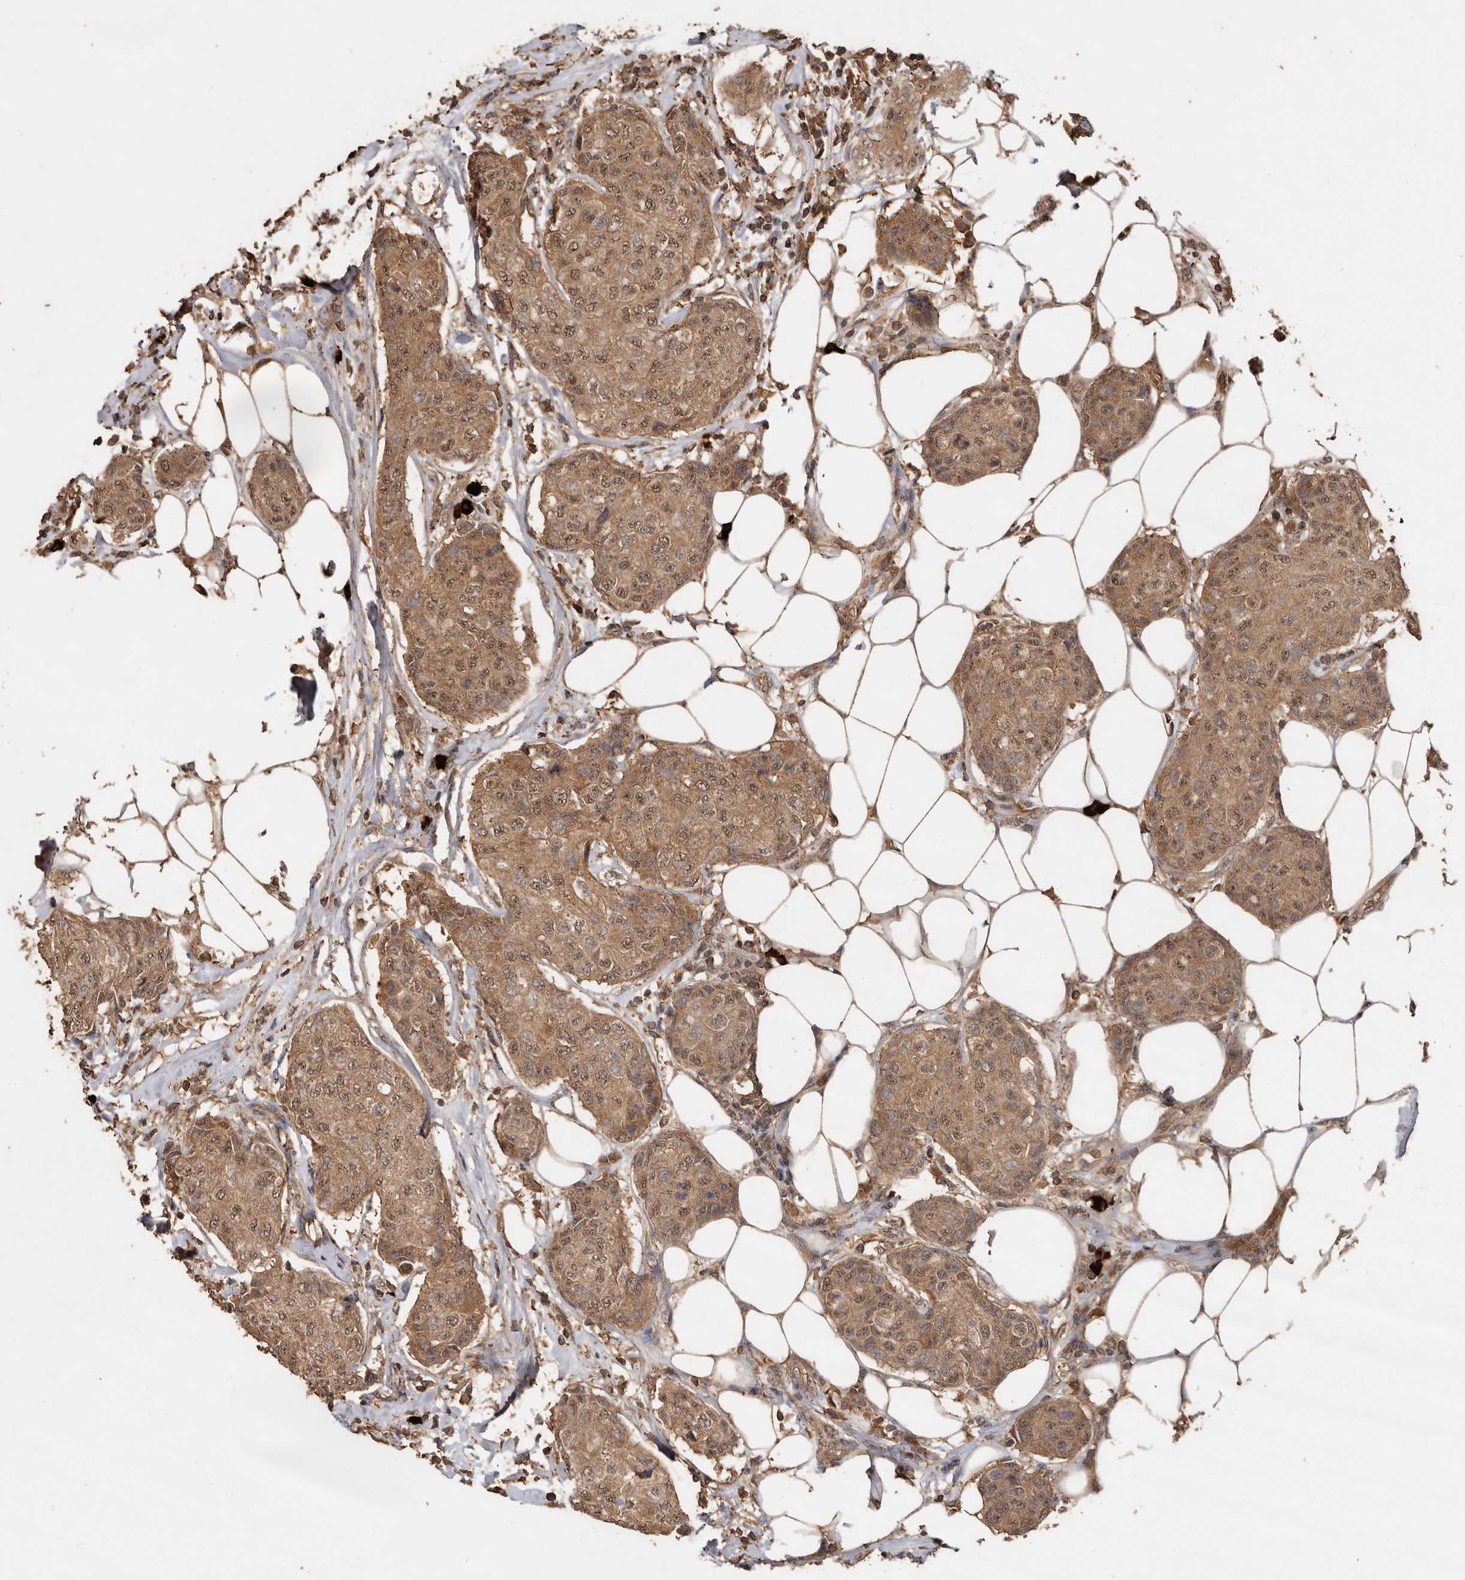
{"staining": {"intensity": "moderate", "quantity": ">75%", "location": "cytoplasmic/membranous,nuclear"}, "tissue": "breast cancer", "cell_type": "Tumor cells", "image_type": "cancer", "snomed": [{"axis": "morphology", "description": "Duct carcinoma"}, {"axis": "topography", "description": "Breast"}], "caption": "A medium amount of moderate cytoplasmic/membranous and nuclear staining is appreciated in about >75% of tumor cells in breast cancer tissue.", "gene": "RWDD1", "patient": {"sex": "female", "age": 80}}